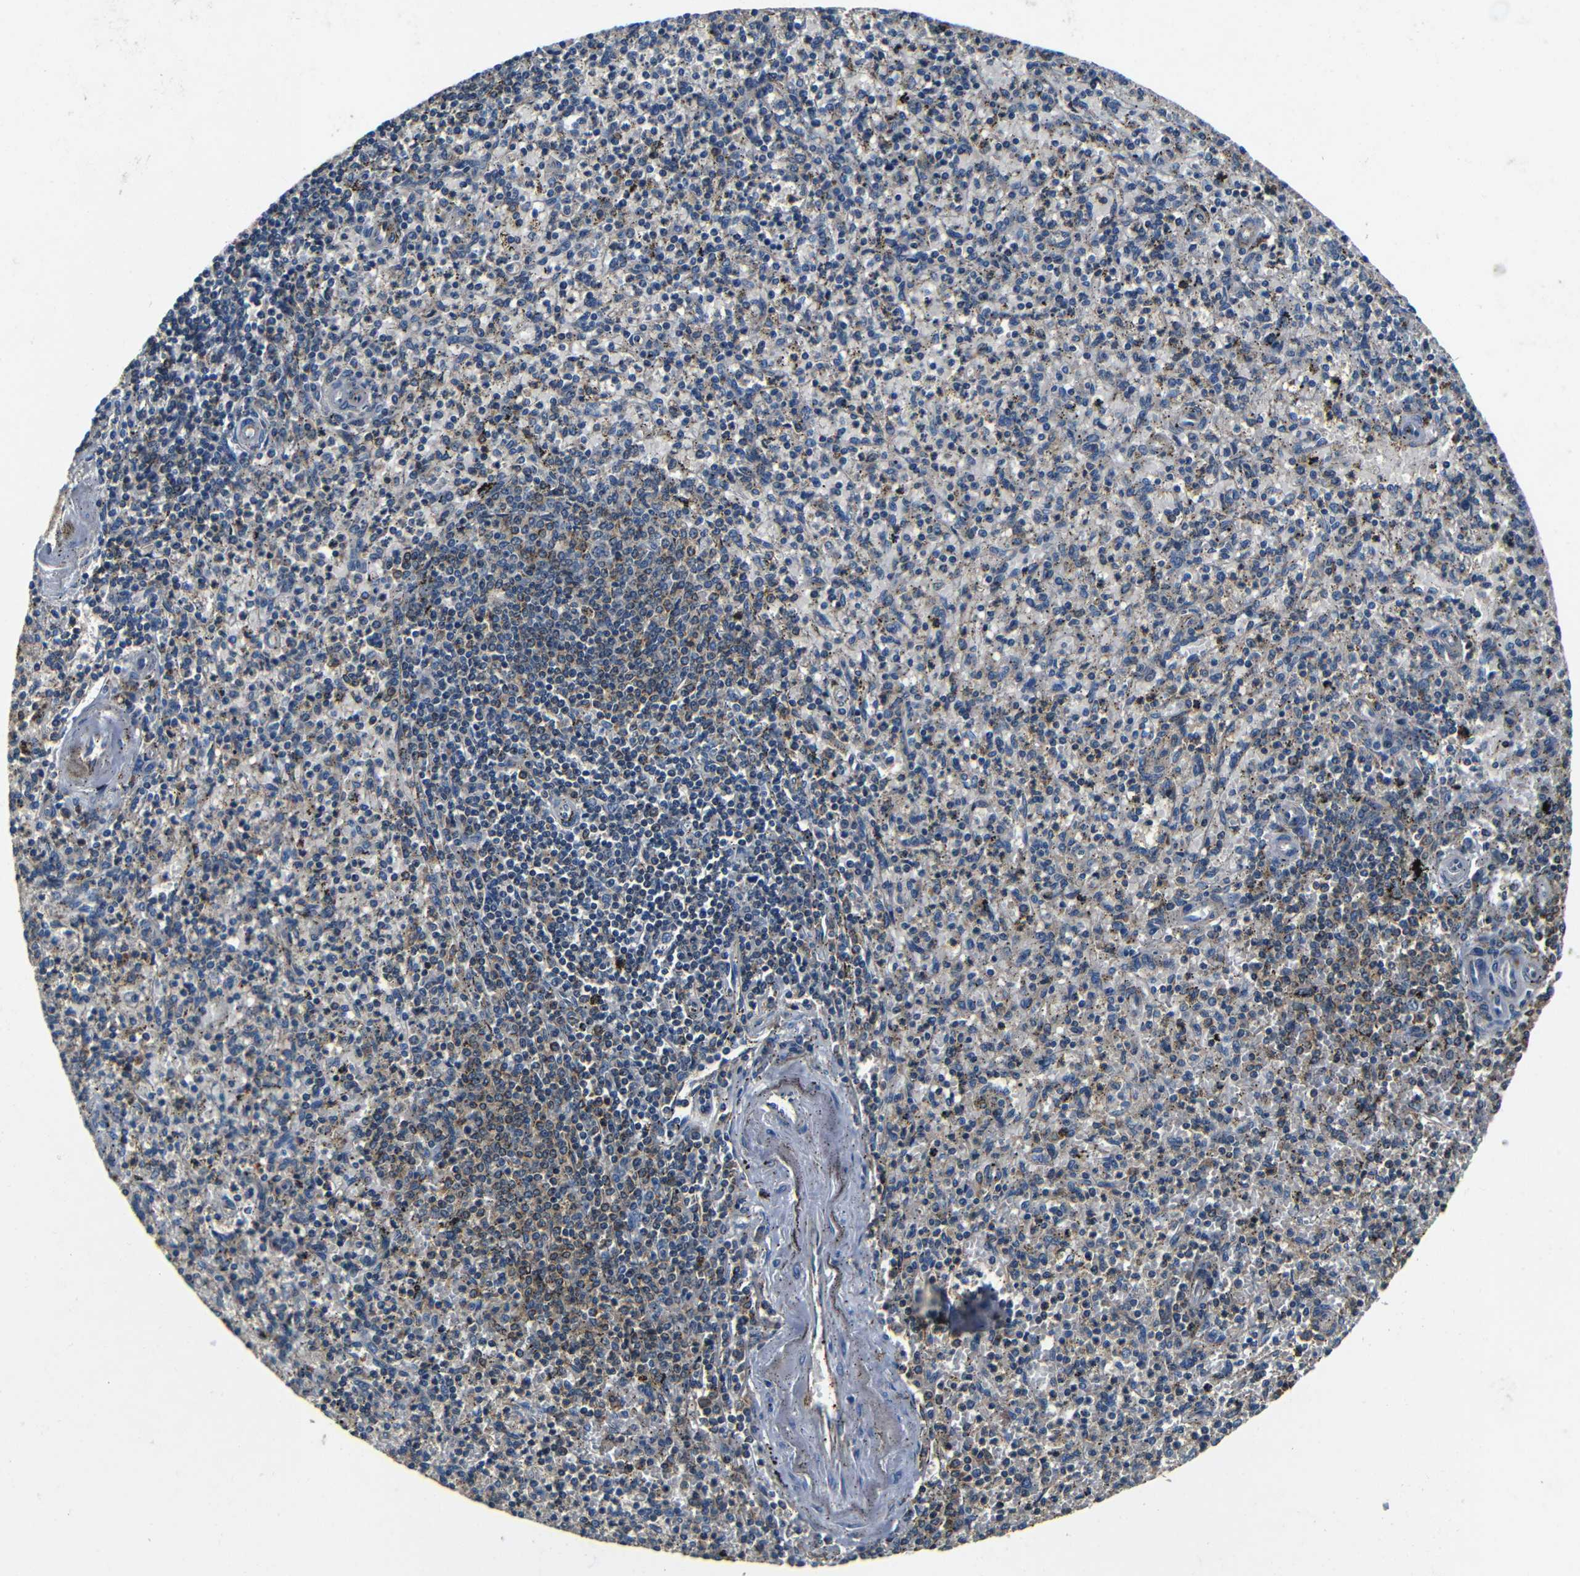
{"staining": {"intensity": "moderate", "quantity": "25%-75%", "location": "cytoplasmic/membranous"}, "tissue": "spleen", "cell_type": "Cells in red pulp", "image_type": "normal", "snomed": [{"axis": "morphology", "description": "Normal tissue, NOS"}, {"axis": "topography", "description": "Spleen"}], "caption": "This is a photomicrograph of immunohistochemistry staining of unremarkable spleen, which shows moderate positivity in the cytoplasmic/membranous of cells in red pulp.", "gene": "MTX1", "patient": {"sex": "male", "age": 72}}